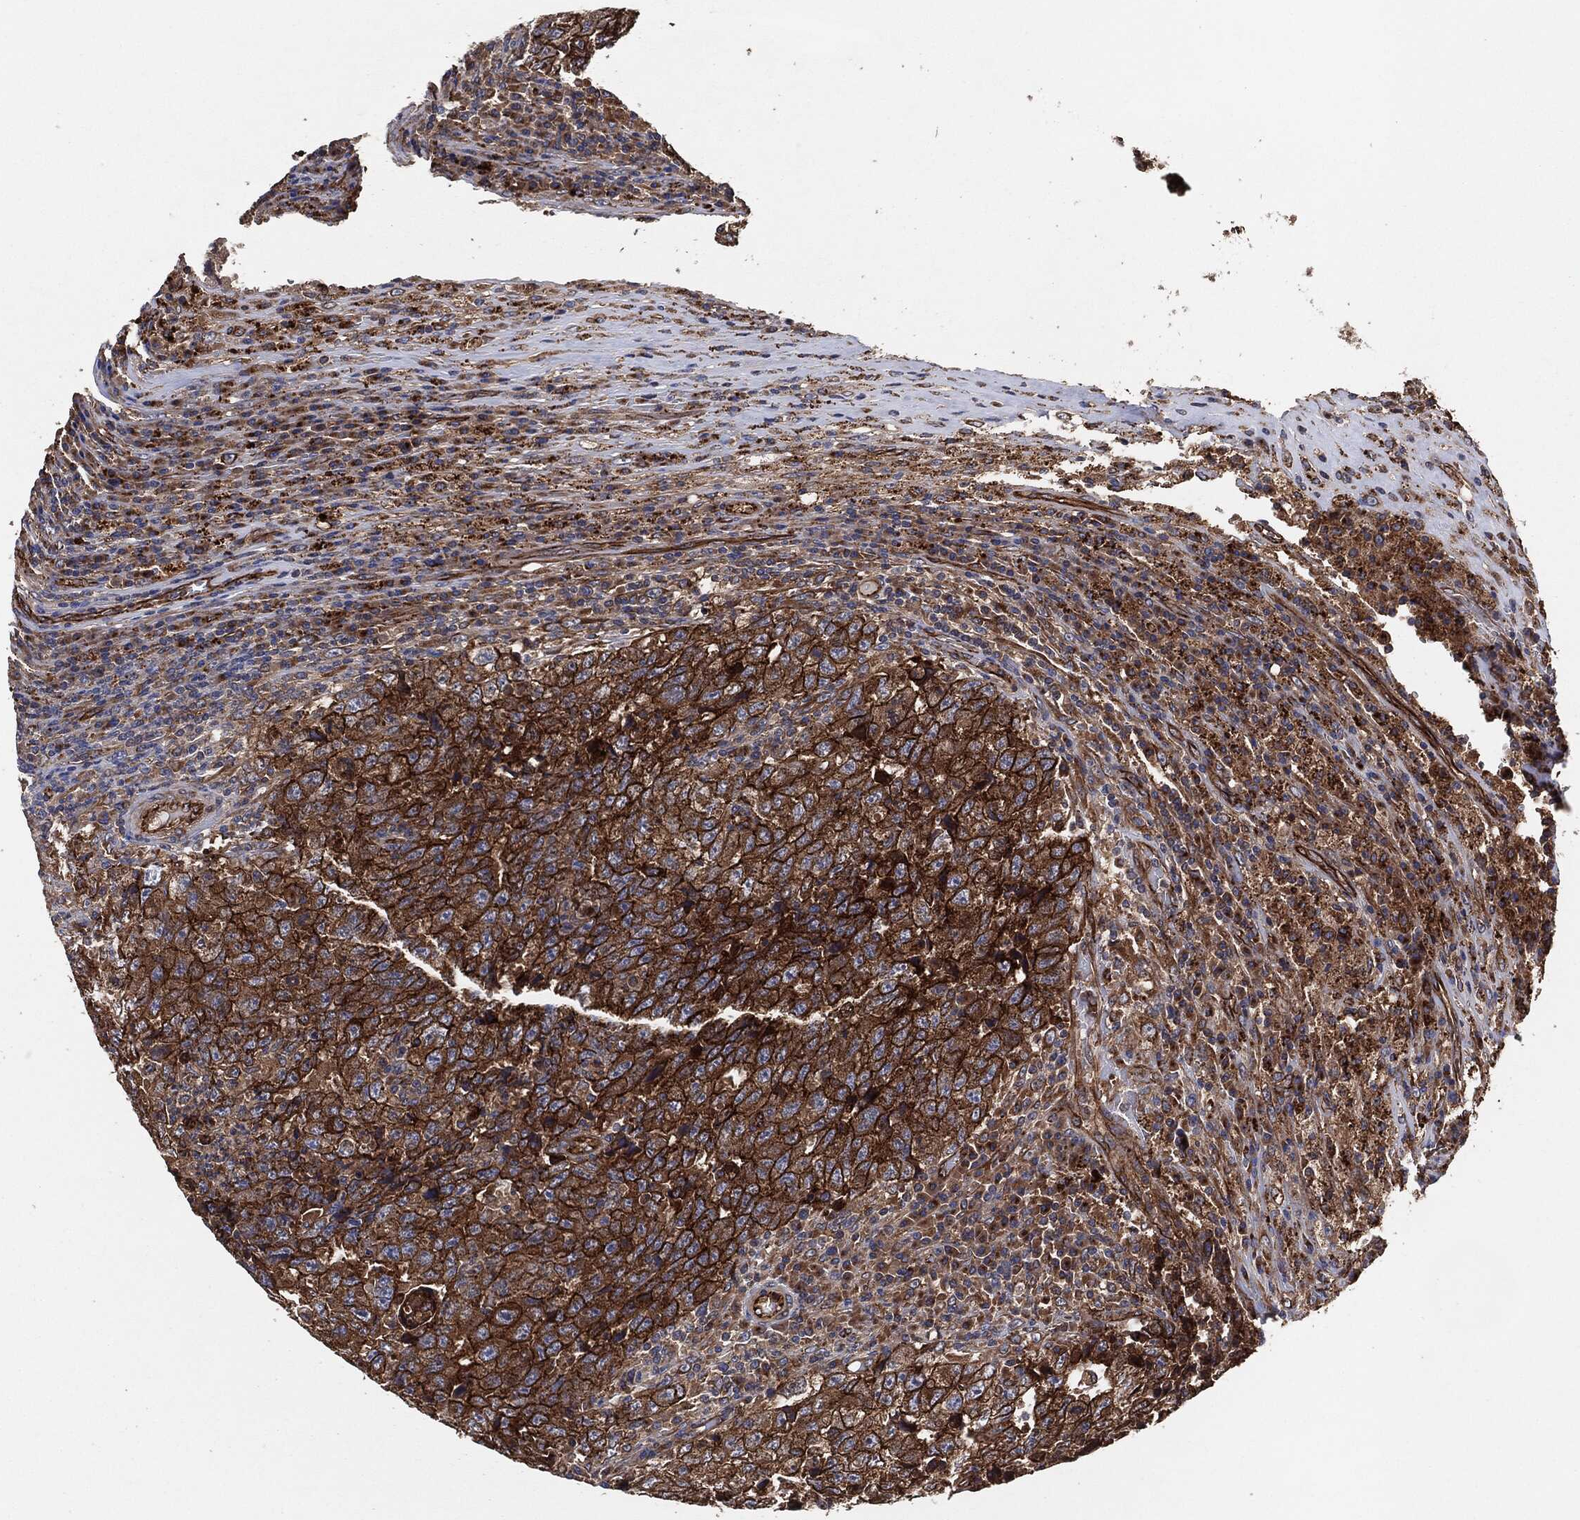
{"staining": {"intensity": "strong", "quantity": ">75%", "location": "cytoplasmic/membranous"}, "tissue": "testis cancer", "cell_type": "Tumor cells", "image_type": "cancer", "snomed": [{"axis": "morphology", "description": "Necrosis, NOS"}, {"axis": "morphology", "description": "Carcinoma, Embryonal, NOS"}, {"axis": "topography", "description": "Testis"}], "caption": "The histopathology image demonstrates immunohistochemical staining of testis cancer (embryonal carcinoma). There is strong cytoplasmic/membranous expression is identified in approximately >75% of tumor cells.", "gene": "CTNNA1", "patient": {"sex": "male", "age": 19}}